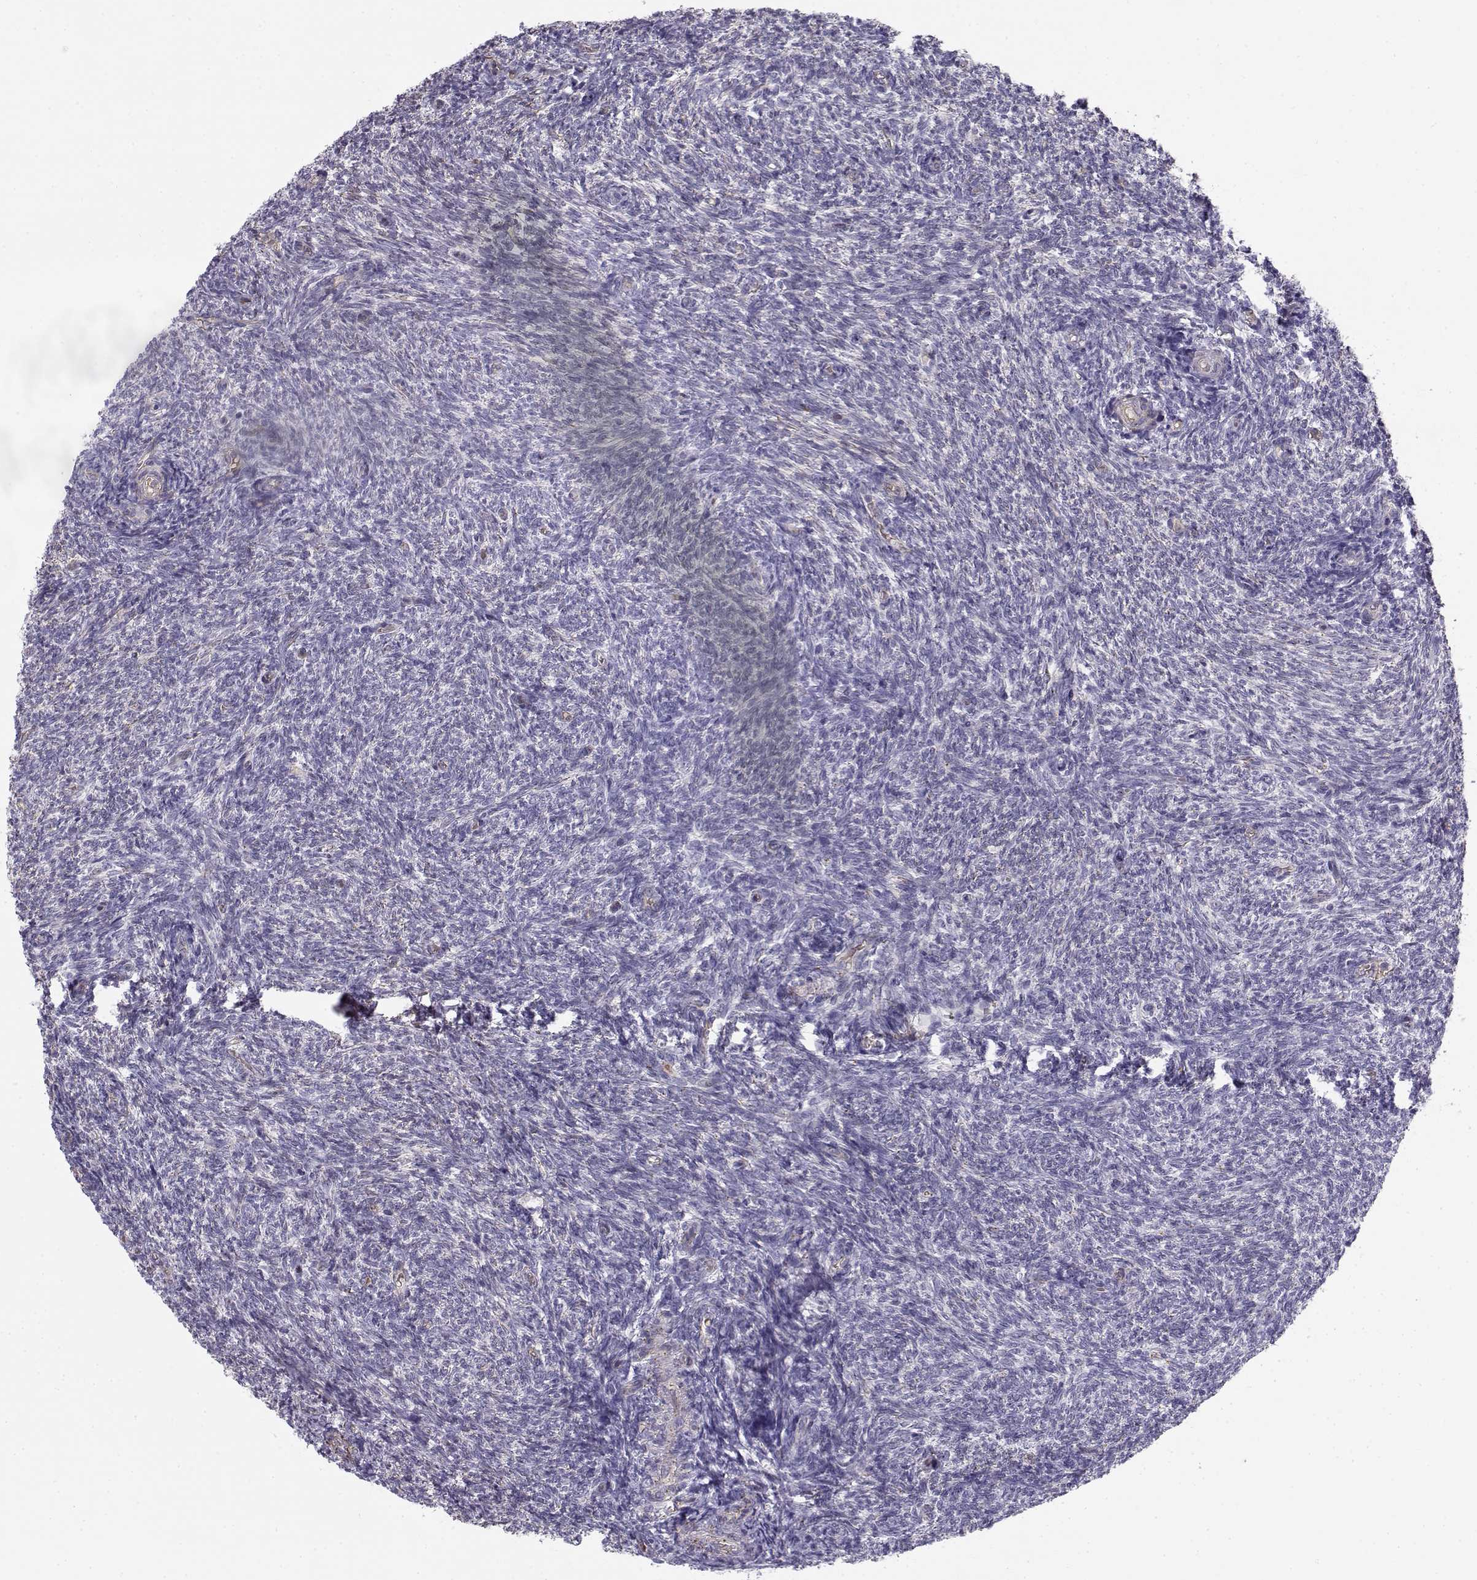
{"staining": {"intensity": "negative", "quantity": "none", "location": "none"}, "tissue": "ovary", "cell_type": "Follicle cells", "image_type": "normal", "snomed": [{"axis": "morphology", "description": "Normal tissue, NOS"}, {"axis": "topography", "description": "Ovary"}], "caption": "A high-resolution micrograph shows immunohistochemistry (IHC) staining of benign ovary, which displays no significant expression in follicle cells. (DAB immunohistochemistry visualized using brightfield microscopy, high magnification).", "gene": "MYO1A", "patient": {"sex": "female", "age": 39}}